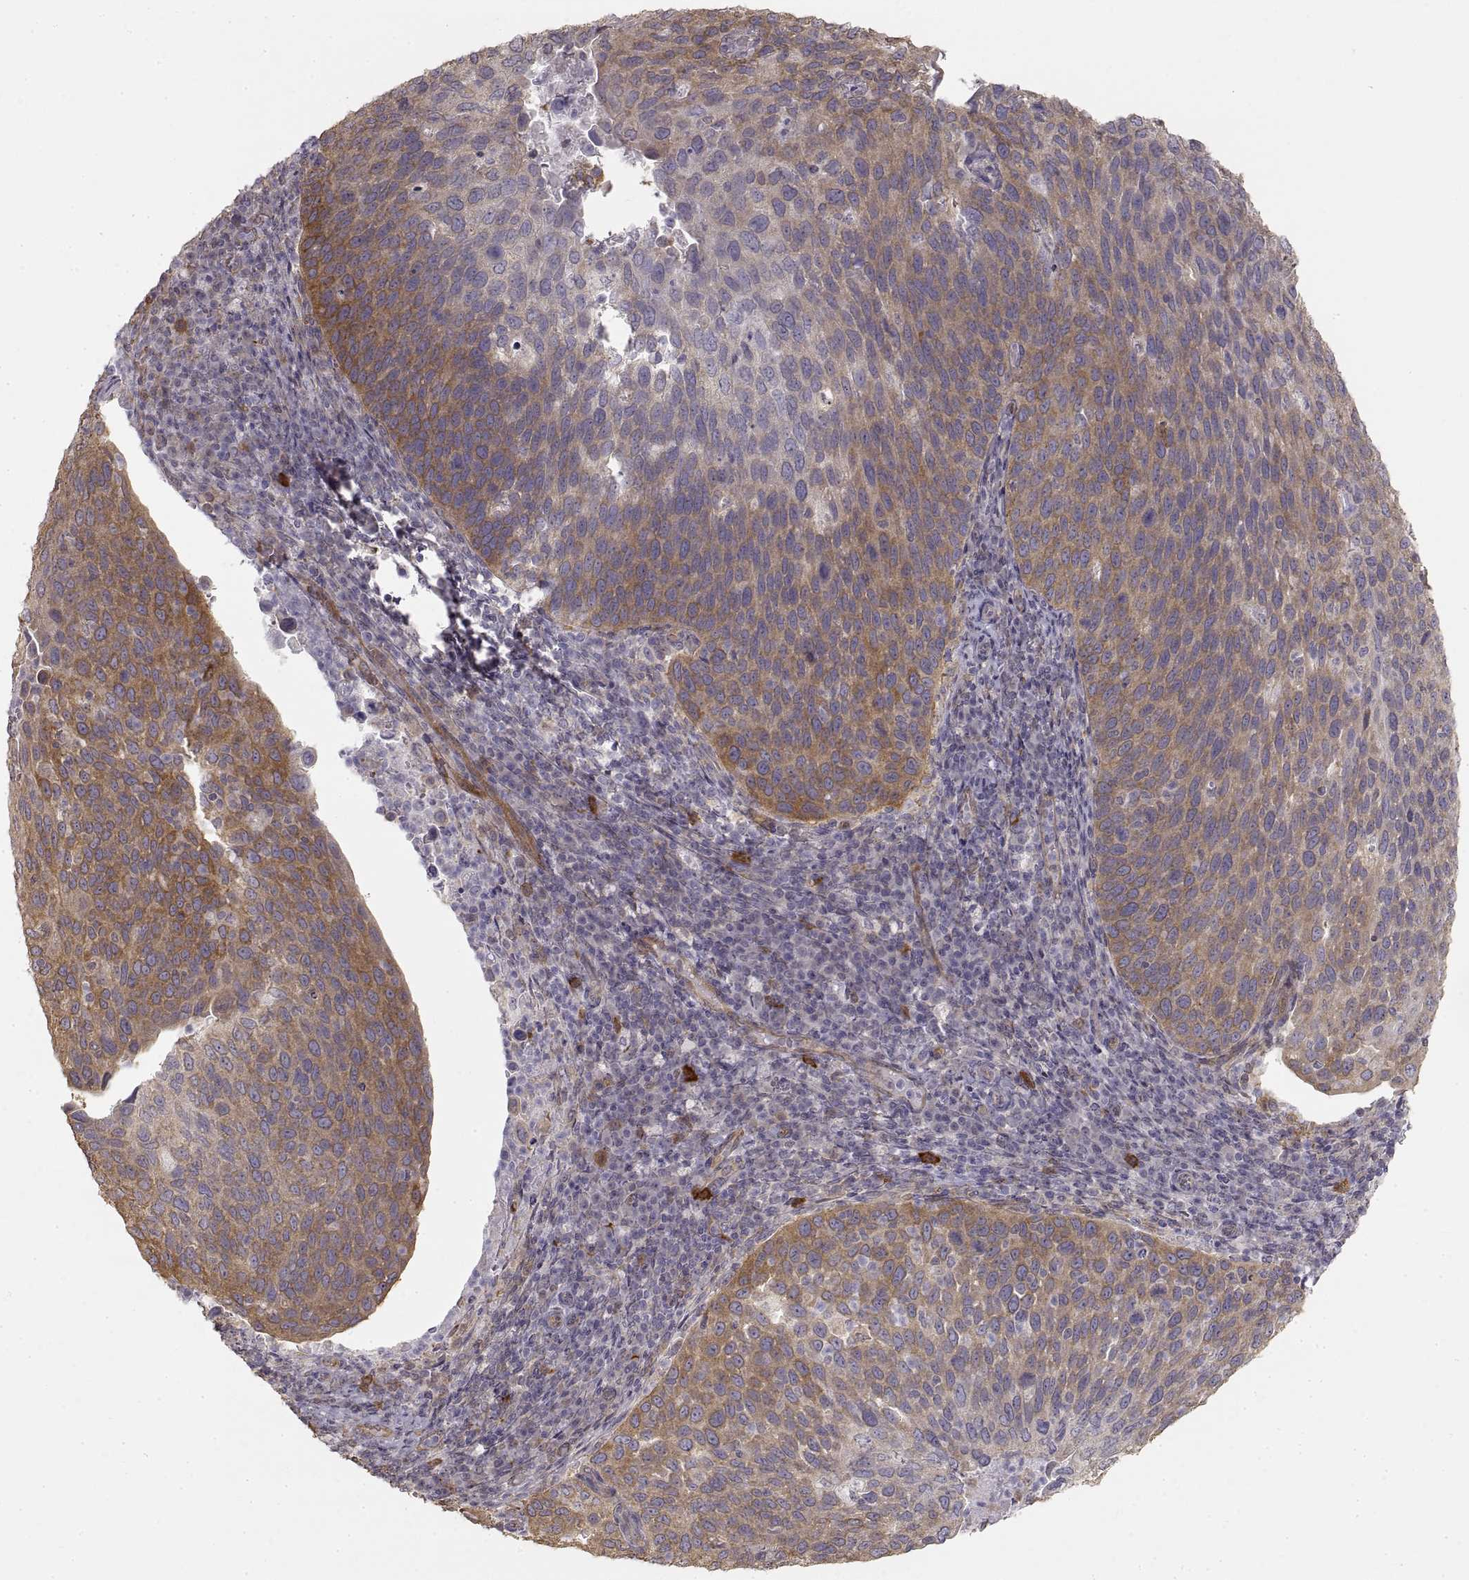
{"staining": {"intensity": "moderate", "quantity": "25%-75%", "location": "cytoplasmic/membranous"}, "tissue": "cervical cancer", "cell_type": "Tumor cells", "image_type": "cancer", "snomed": [{"axis": "morphology", "description": "Squamous cell carcinoma, NOS"}, {"axis": "topography", "description": "Cervix"}], "caption": "IHC histopathology image of neoplastic tissue: squamous cell carcinoma (cervical) stained using IHC displays medium levels of moderate protein expression localized specifically in the cytoplasmic/membranous of tumor cells, appearing as a cytoplasmic/membranous brown color.", "gene": "HSP90AB1", "patient": {"sex": "female", "age": 54}}